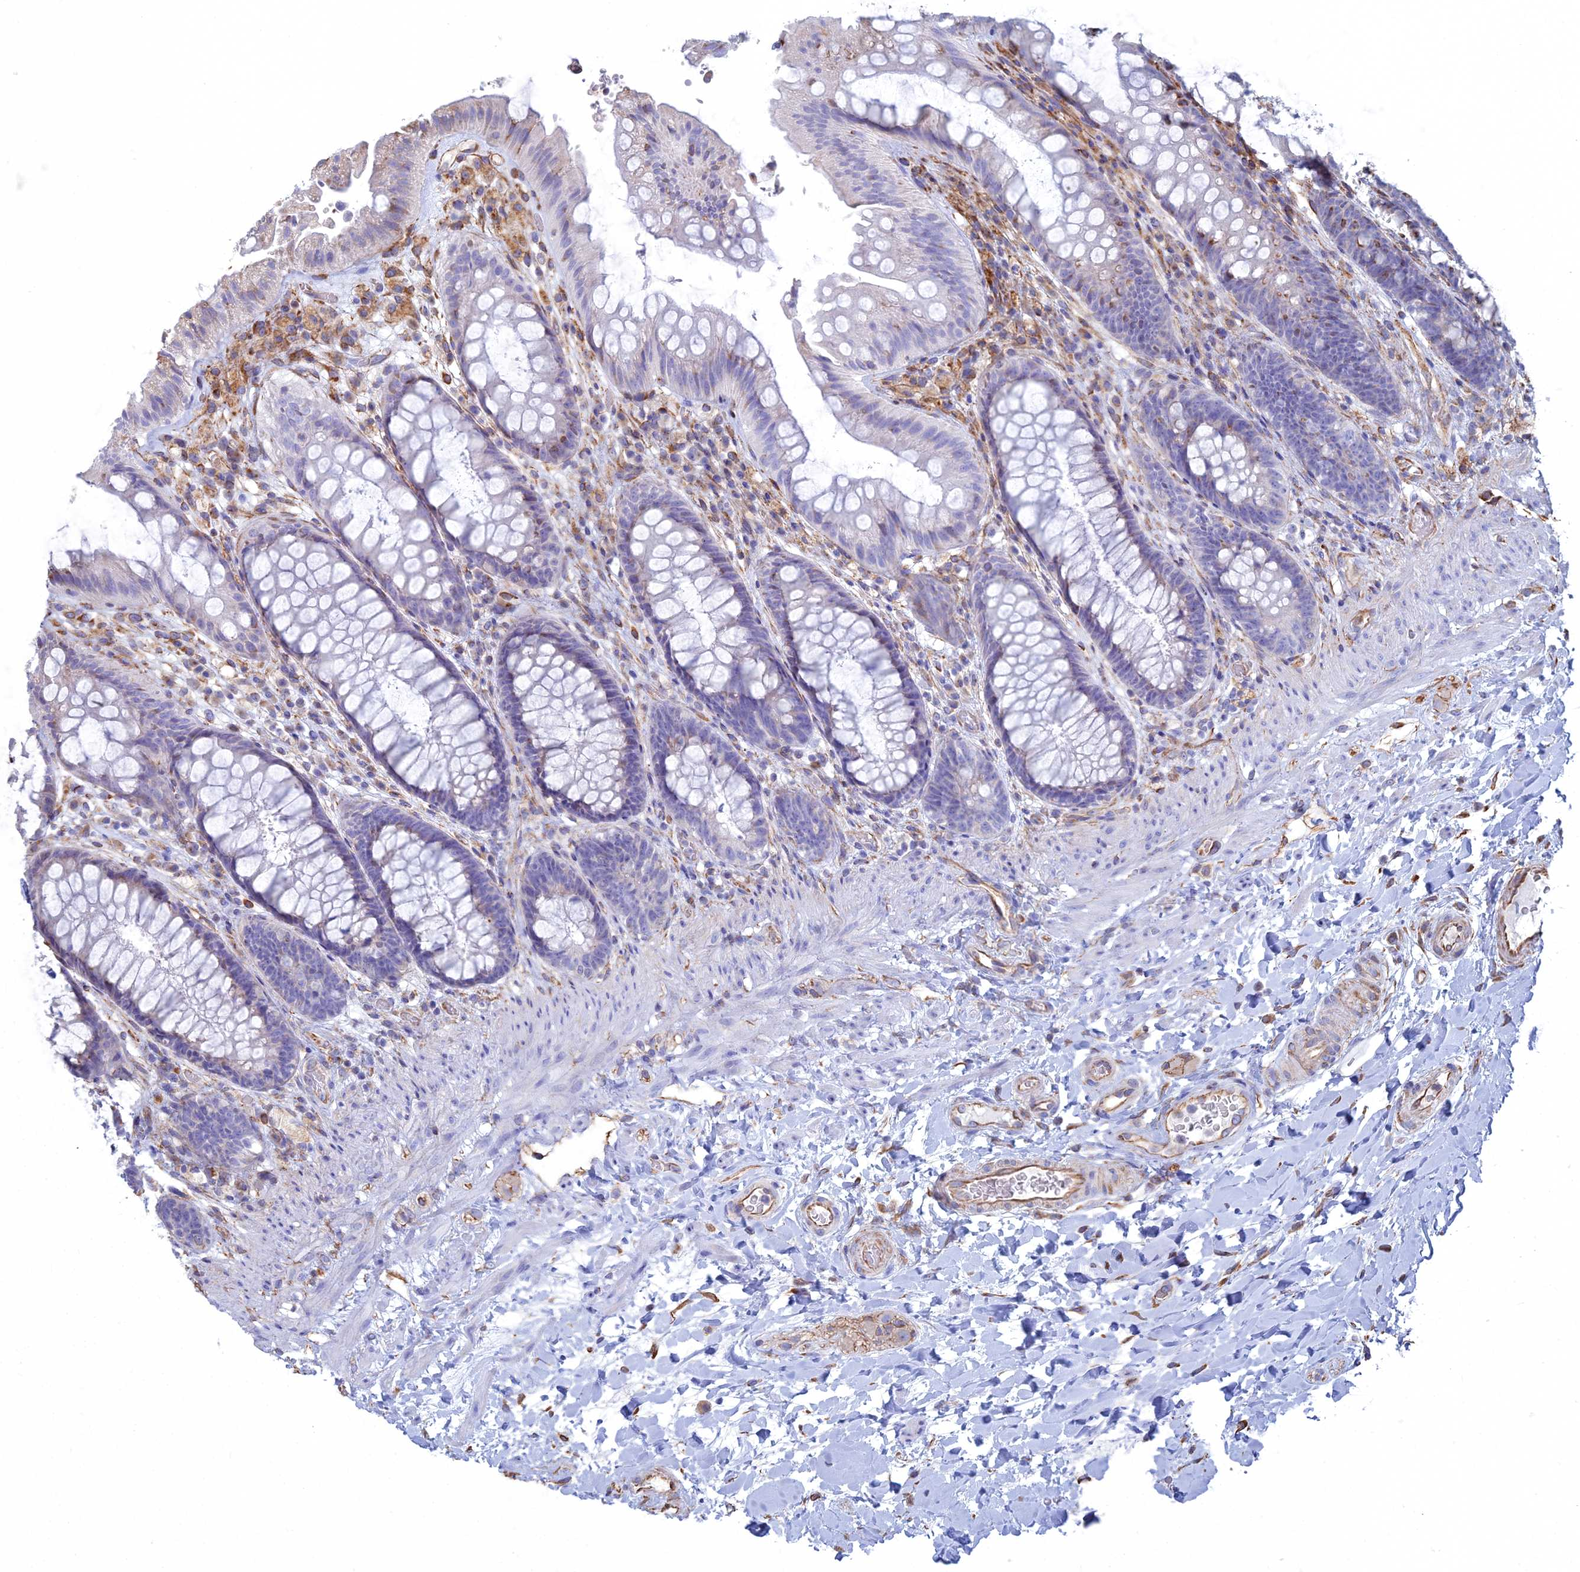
{"staining": {"intensity": "negative", "quantity": "none", "location": "none"}, "tissue": "rectum", "cell_type": "Glandular cells", "image_type": "normal", "snomed": [{"axis": "morphology", "description": "Normal tissue, NOS"}, {"axis": "topography", "description": "Rectum"}], "caption": "Image shows no significant protein expression in glandular cells of unremarkable rectum. (Brightfield microscopy of DAB (3,3'-diaminobenzidine) immunohistochemistry at high magnification).", "gene": "CLVS2", "patient": {"sex": "female", "age": 46}}